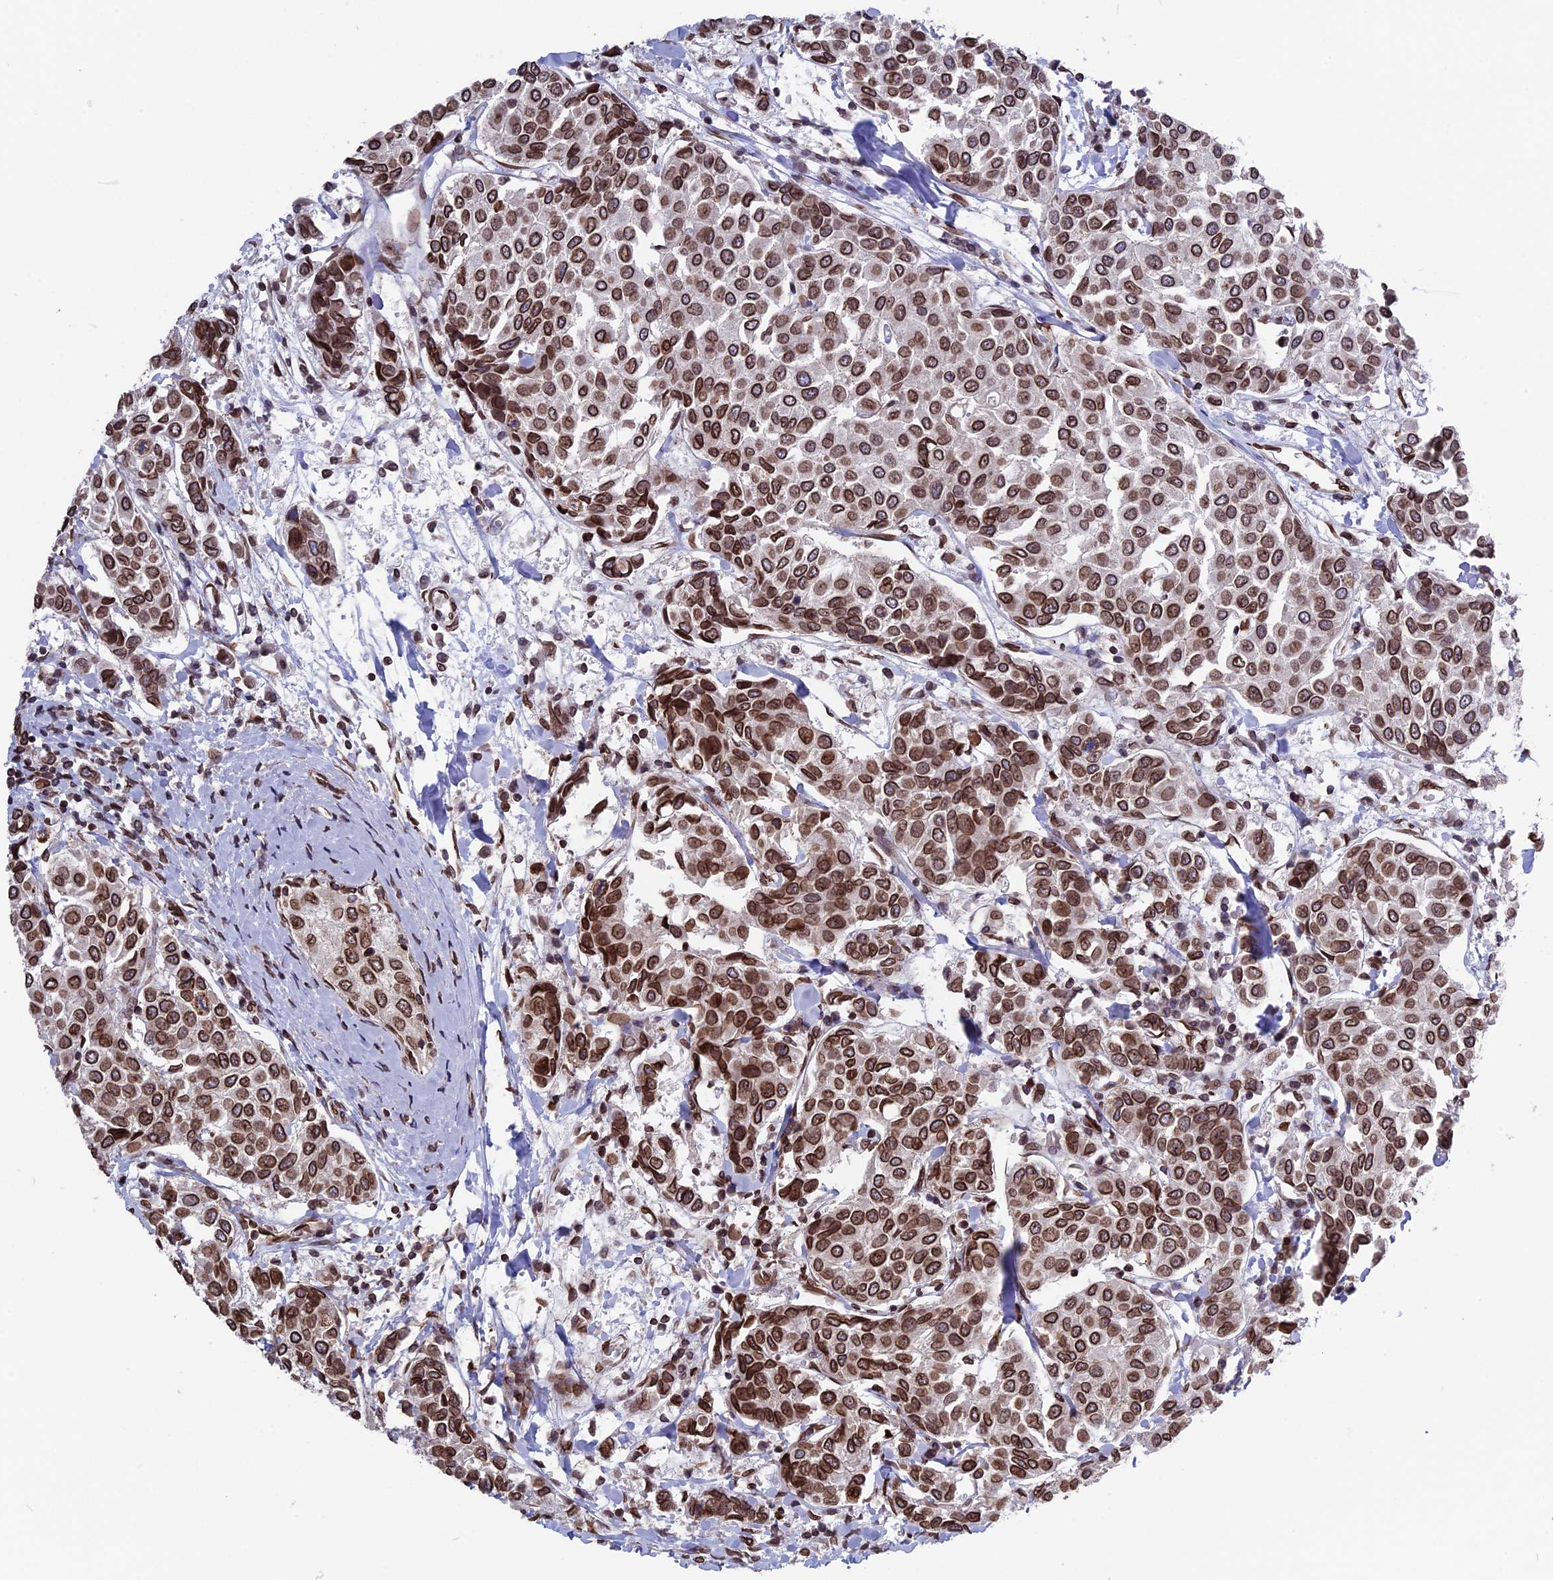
{"staining": {"intensity": "strong", "quantity": ">75%", "location": "cytoplasmic/membranous,nuclear"}, "tissue": "breast cancer", "cell_type": "Tumor cells", "image_type": "cancer", "snomed": [{"axis": "morphology", "description": "Duct carcinoma"}, {"axis": "topography", "description": "Breast"}], "caption": "Immunohistochemistry (IHC) histopathology image of human breast cancer (intraductal carcinoma) stained for a protein (brown), which displays high levels of strong cytoplasmic/membranous and nuclear positivity in approximately >75% of tumor cells.", "gene": "PTCHD4", "patient": {"sex": "female", "age": 55}}